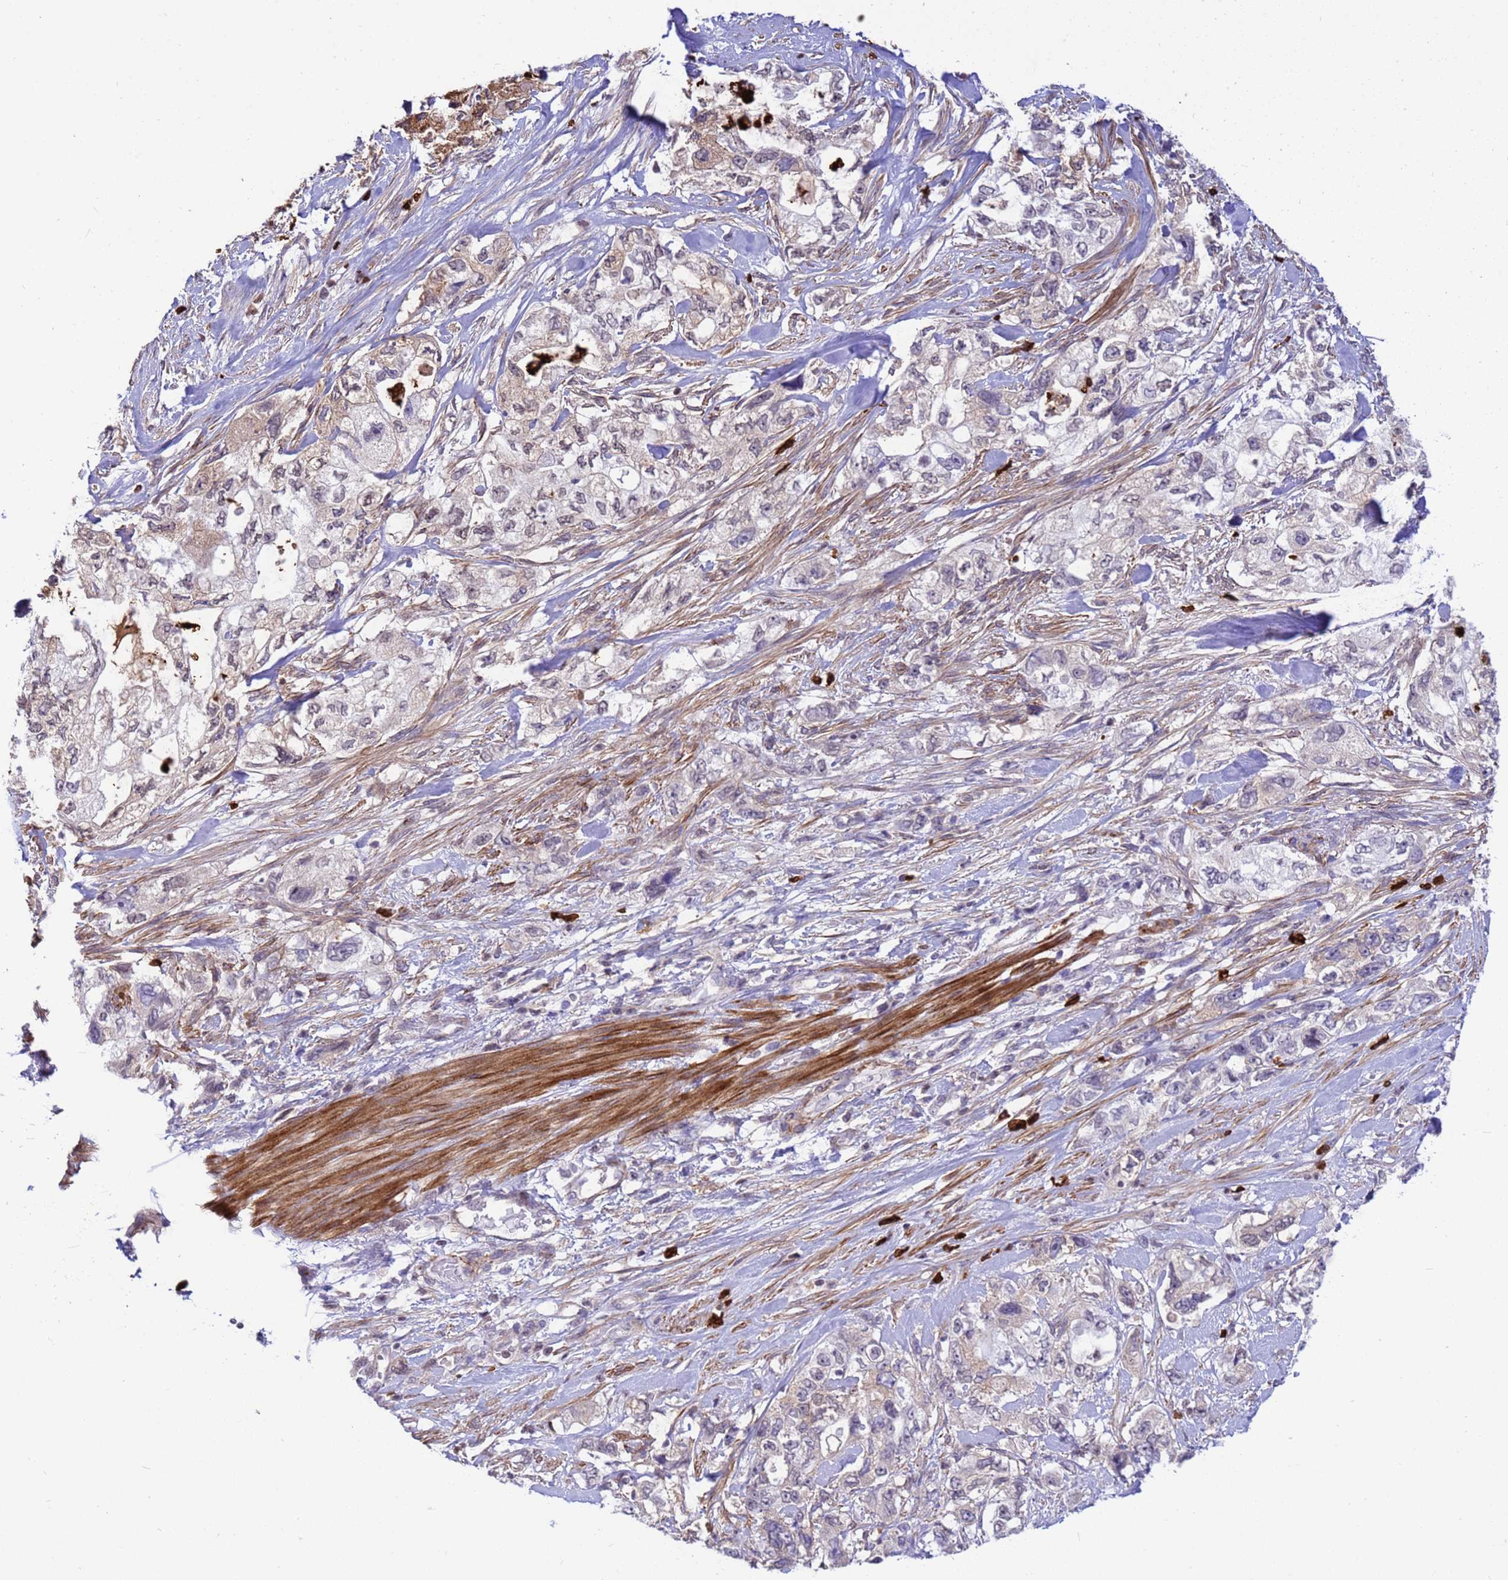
{"staining": {"intensity": "weak", "quantity": "25%-75%", "location": "cytoplasmic/membranous"}, "tissue": "pancreatic cancer", "cell_type": "Tumor cells", "image_type": "cancer", "snomed": [{"axis": "morphology", "description": "Adenocarcinoma, NOS"}, {"axis": "topography", "description": "Pancreas"}], "caption": "Pancreatic cancer stained with immunohistochemistry (IHC) displays weak cytoplasmic/membranous staining in approximately 25%-75% of tumor cells.", "gene": "ORM1", "patient": {"sex": "female", "age": 73}}